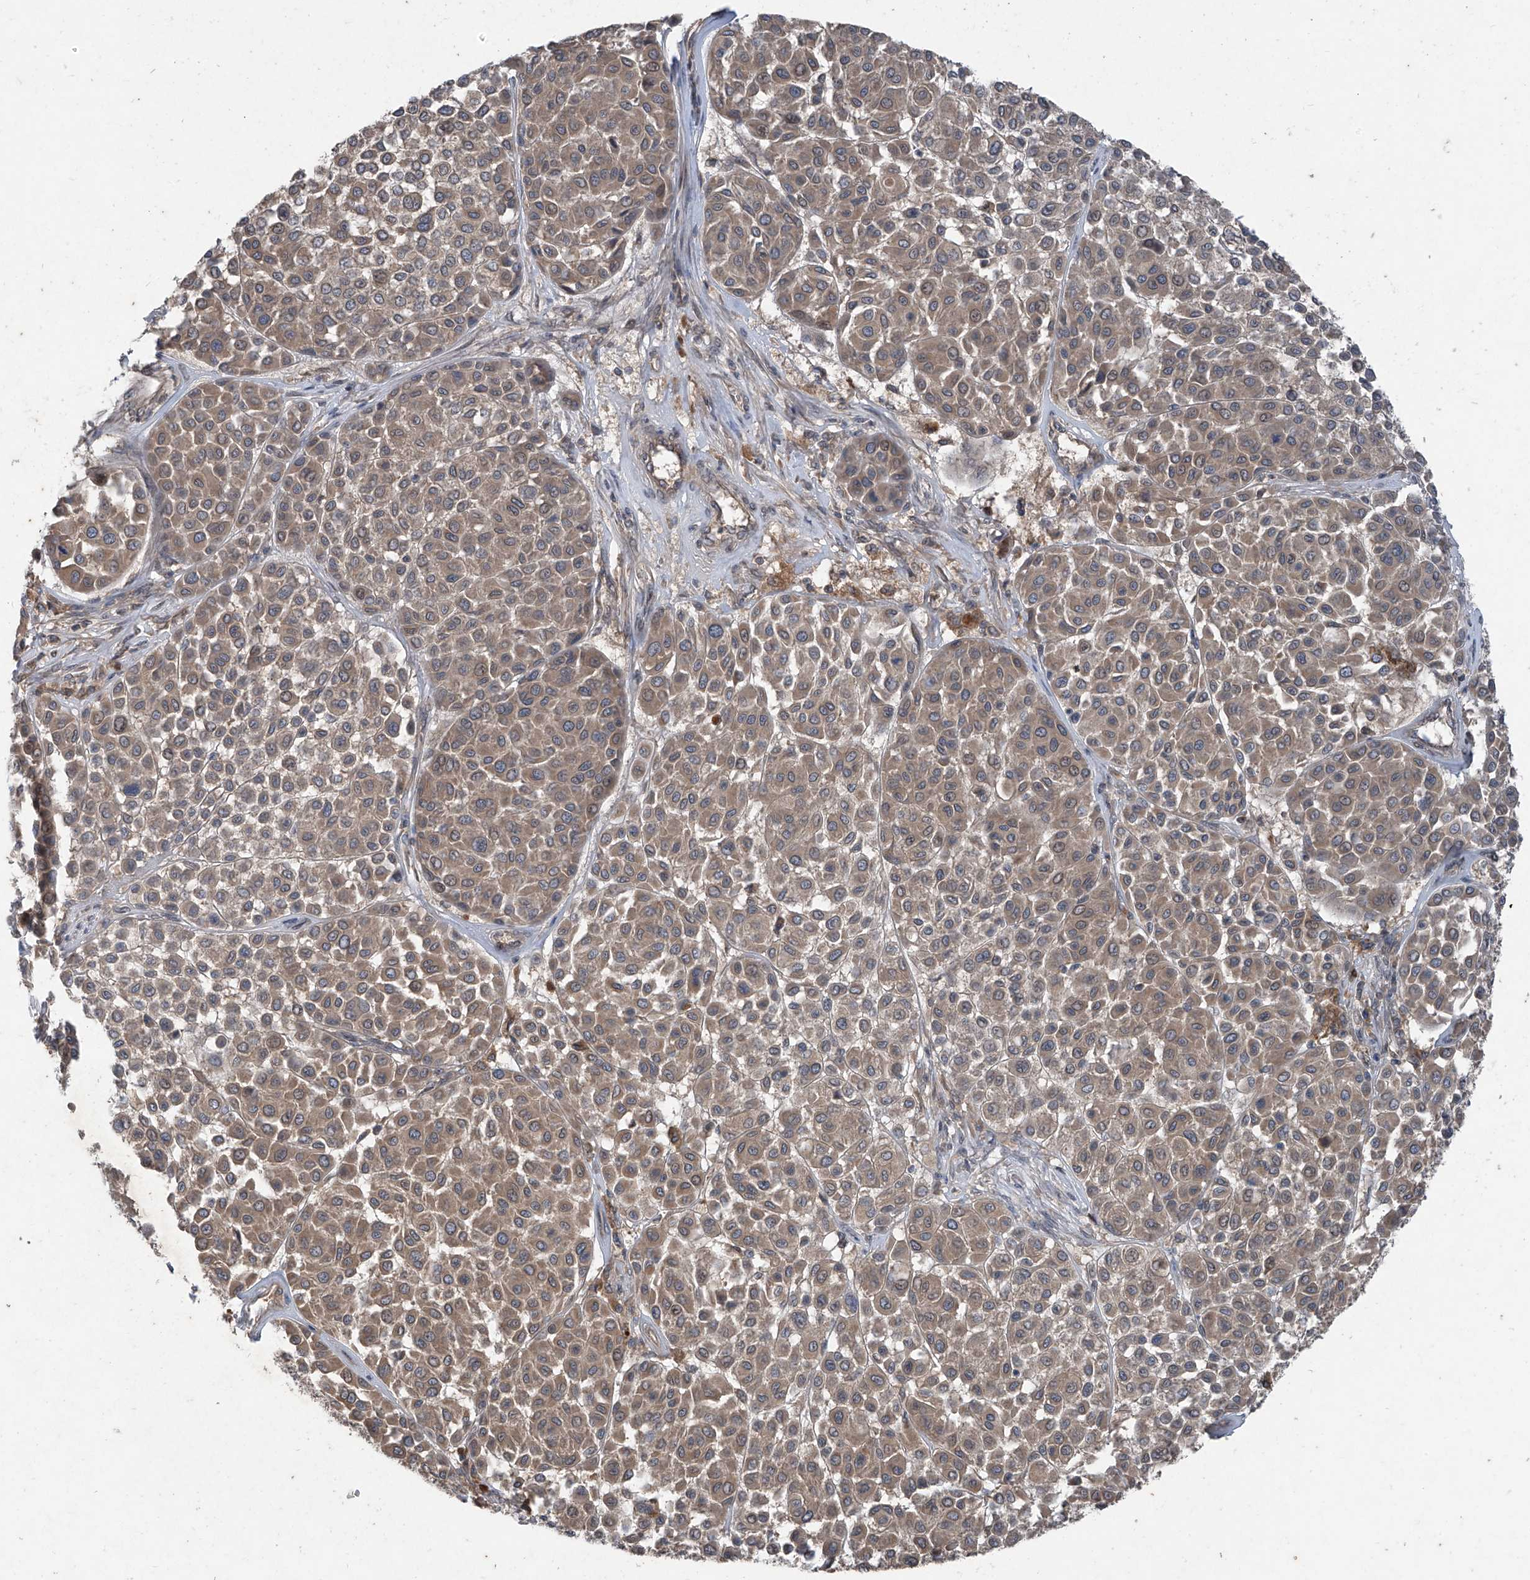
{"staining": {"intensity": "weak", "quantity": ">75%", "location": "cytoplasmic/membranous"}, "tissue": "melanoma", "cell_type": "Tumor cells", "image_type": "cancer", "snomed": [{"axis": "morphology", "description": "Malignant melanoma, Metastatic site"}, {"axis": "topography", "description": "Soft tissue"}], "caption": "IHC staining of melanoma, which displays low levels of weak cytoplasmic/membranous positivity in approximately >75% of tumor cells indicating weak cytoplasmic/membranous protein staining. The staining was performed using DAB (3,3'-diaminobenzidine) (brown) for protein detection and nuclei were counterstained in hematoxylin (blue).", "gene": "FOXRED2", "patient": {"sex": "male", "age": 41}}